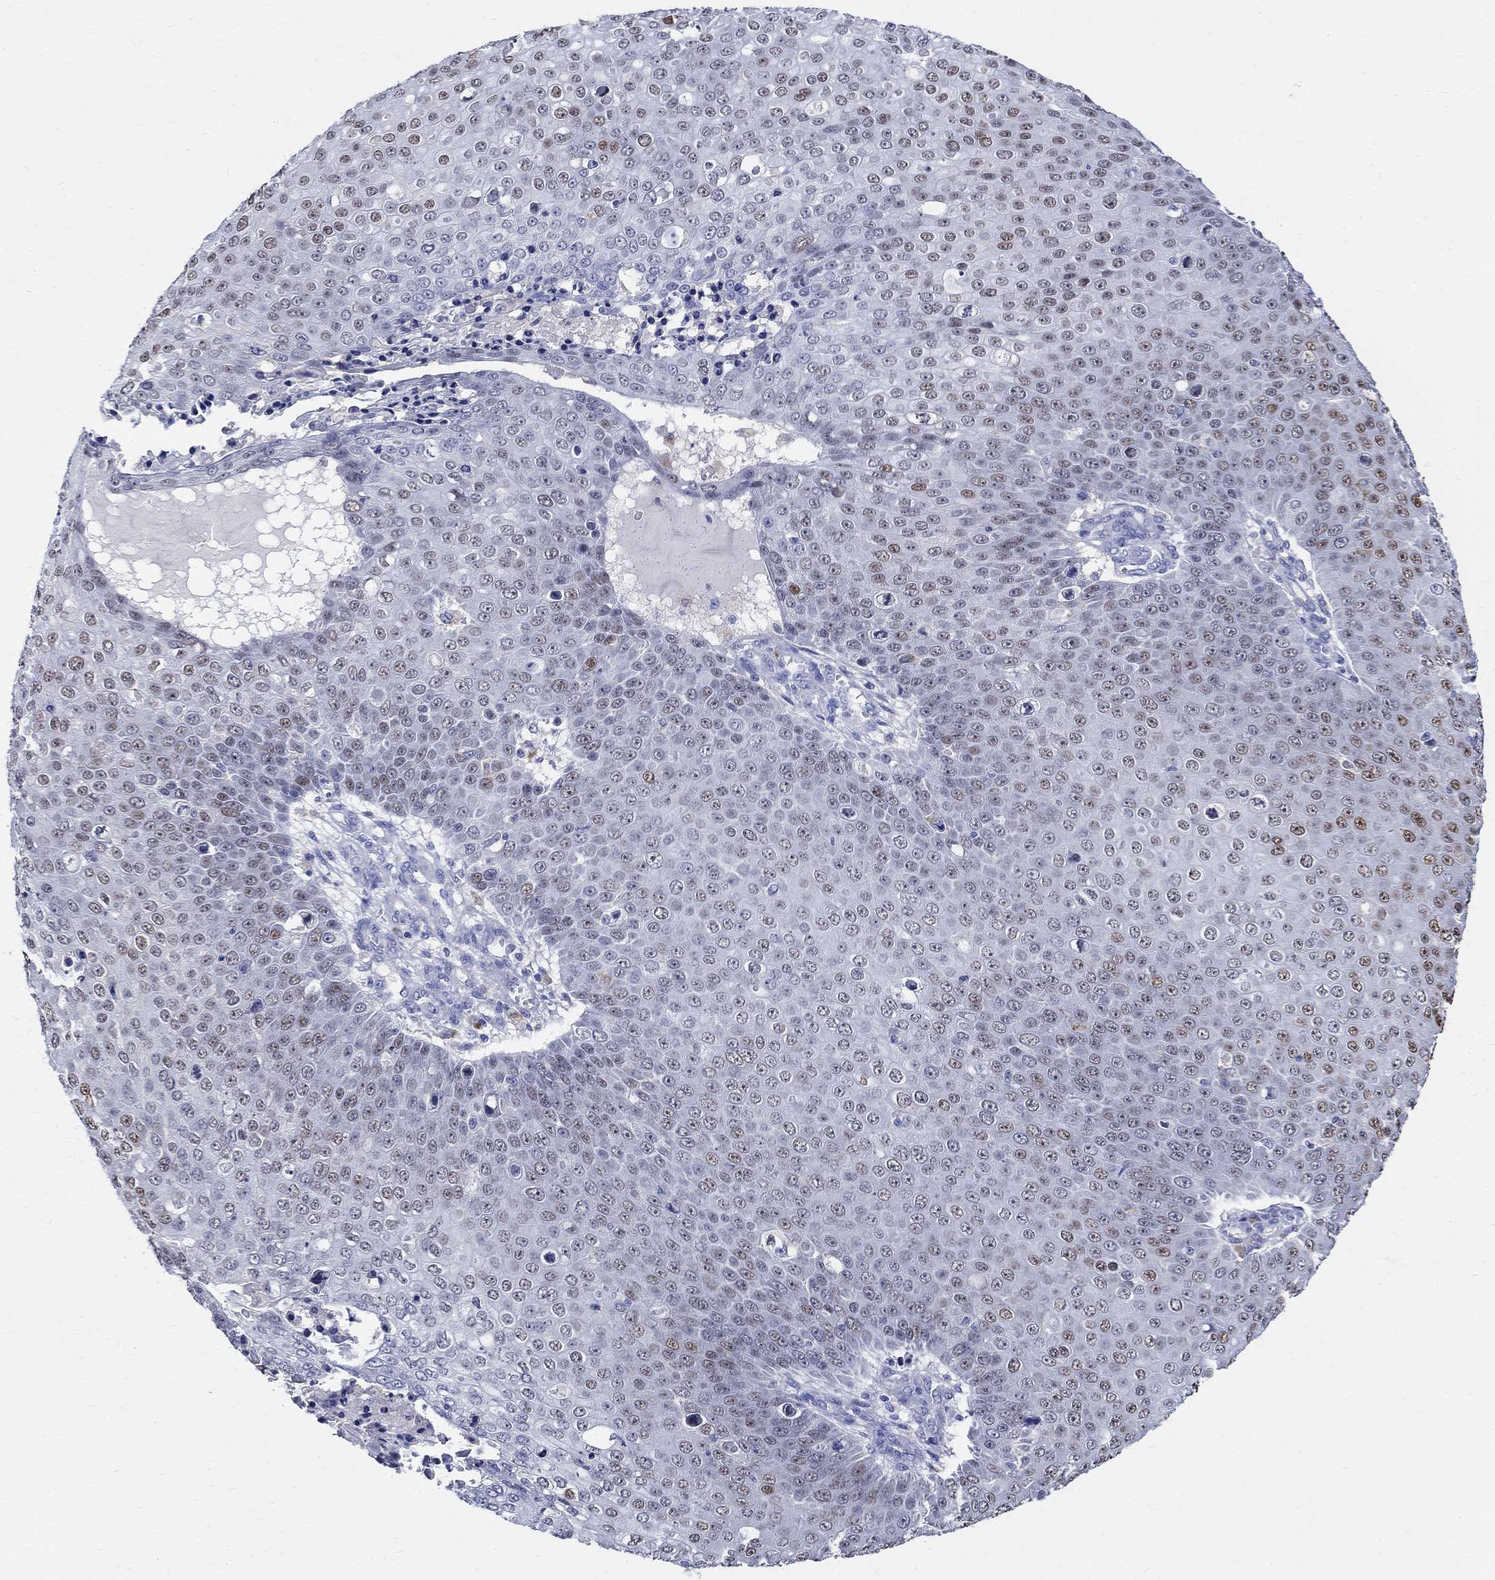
{"staining": {"intensity": "weak", "quantity": "25%-75%", "location": "nuclear"}, "tissue": "skin cancer", "cell_type": "Tumor cells", "image_type": "cancer", "snomed": [{"axis": "morphology", "description": "Squamous cell carcinoma, NOS"}, {"axis": "topography", "description": "Skin"}], "caption": "Immunohistochemical staining of skin cancer (squamous cell carcinoma) reveals low levels of weak nuclear protein expression in approximately 25%-75% of tumor cells.", "gene": "SOX2", "patient": {"sex": "male", "age": 71}}